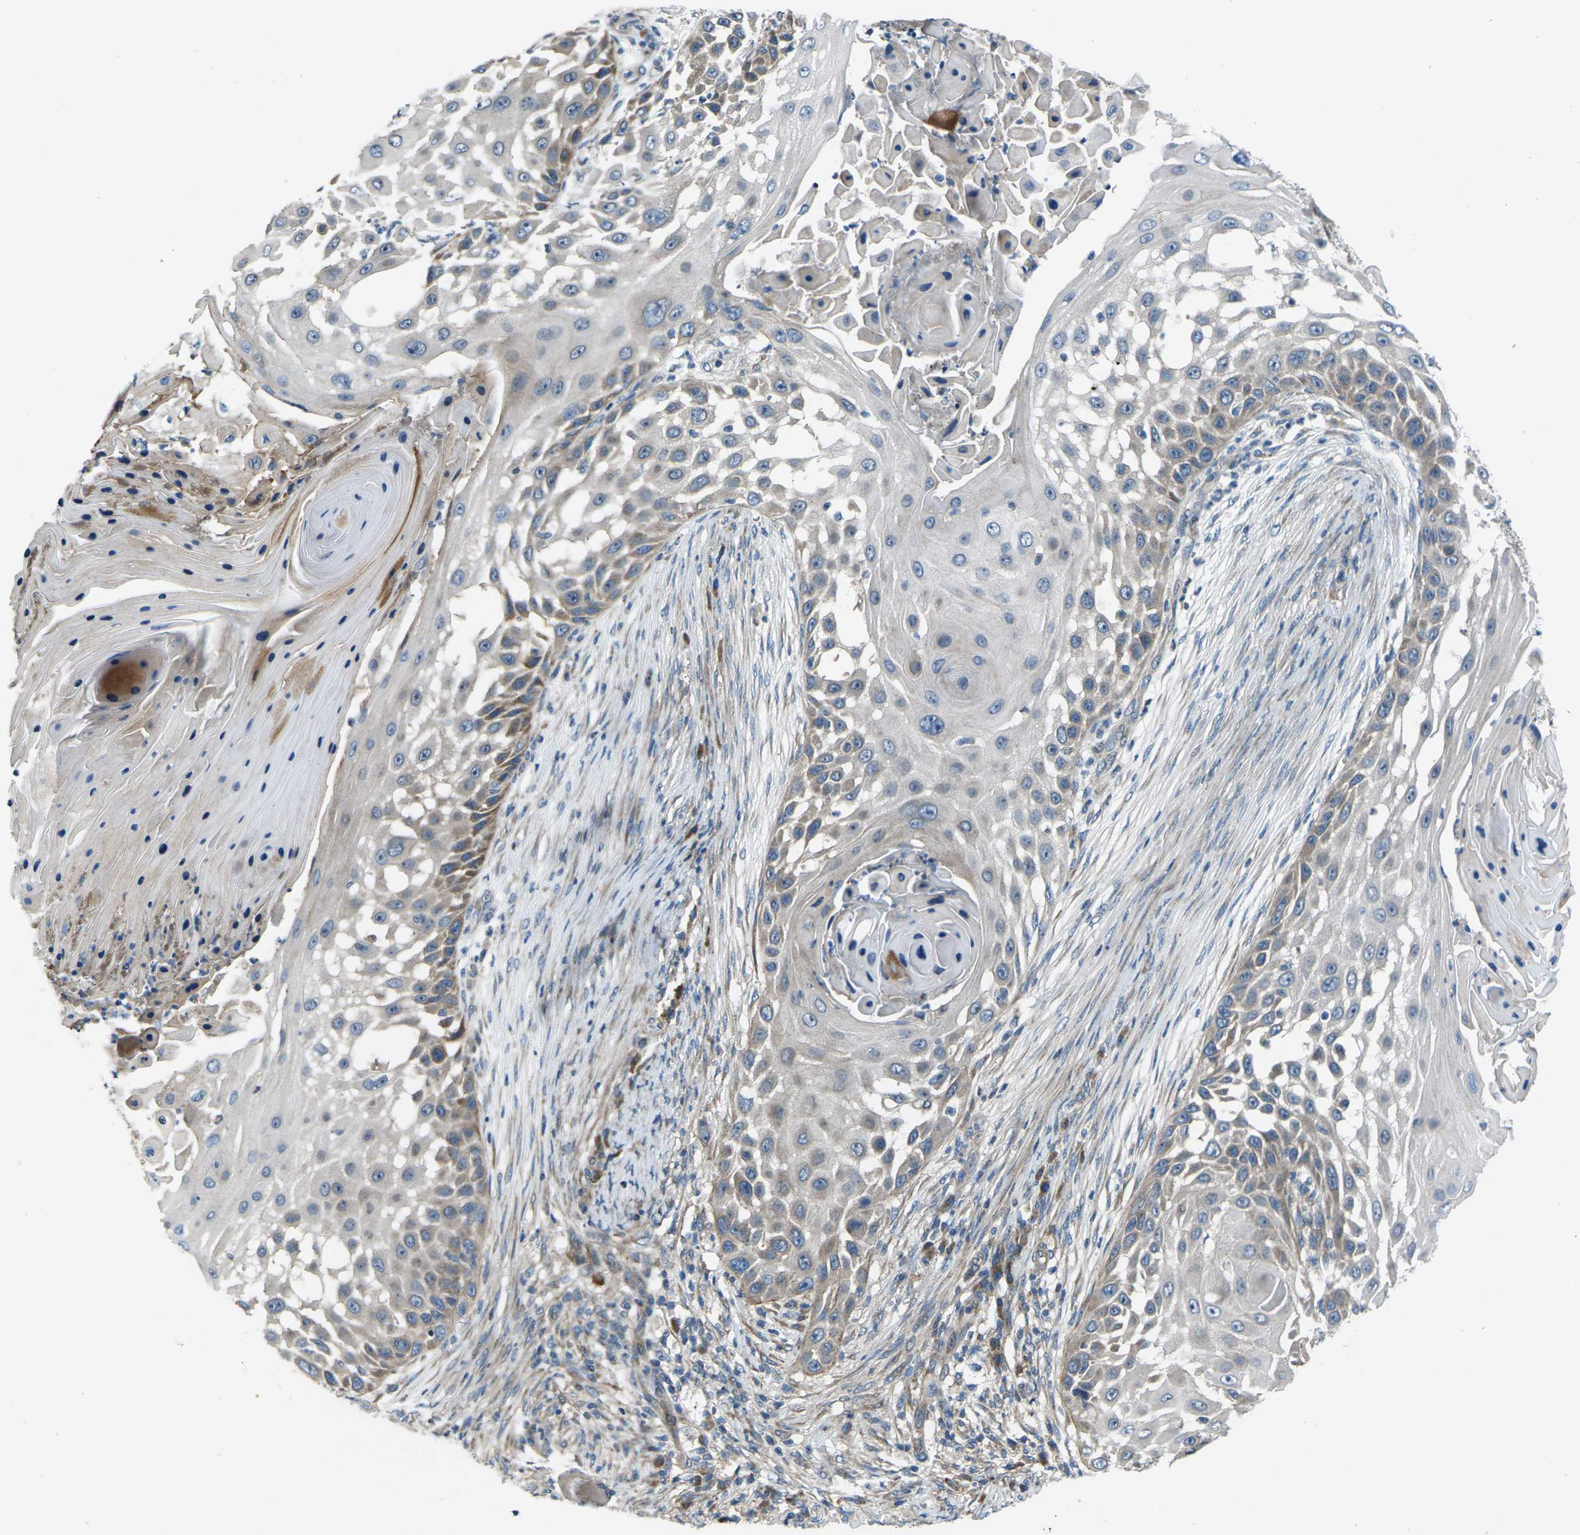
{"staining": {"intensity": "moderate", "quantity": "<25%", "location": "cytoplasmic/membranous"}, "tissue": "skin cancer", "cell_type": "Tumor cells", "image_type": "cancer", "snomed": [{"axis": "morphology", "description": "Squamous cell carcinoma, NOS"}, {"axis": "topography", "description": "Skin"}], "caption": "A photomicrograph of human squamous cell carcinoma (skin) stained for a protein exhibits moderate cytoplasmic/membranous brown staining in tumor cells.", "gene": "EDNRA", "patient": {"sex": "female", "age": 44}}